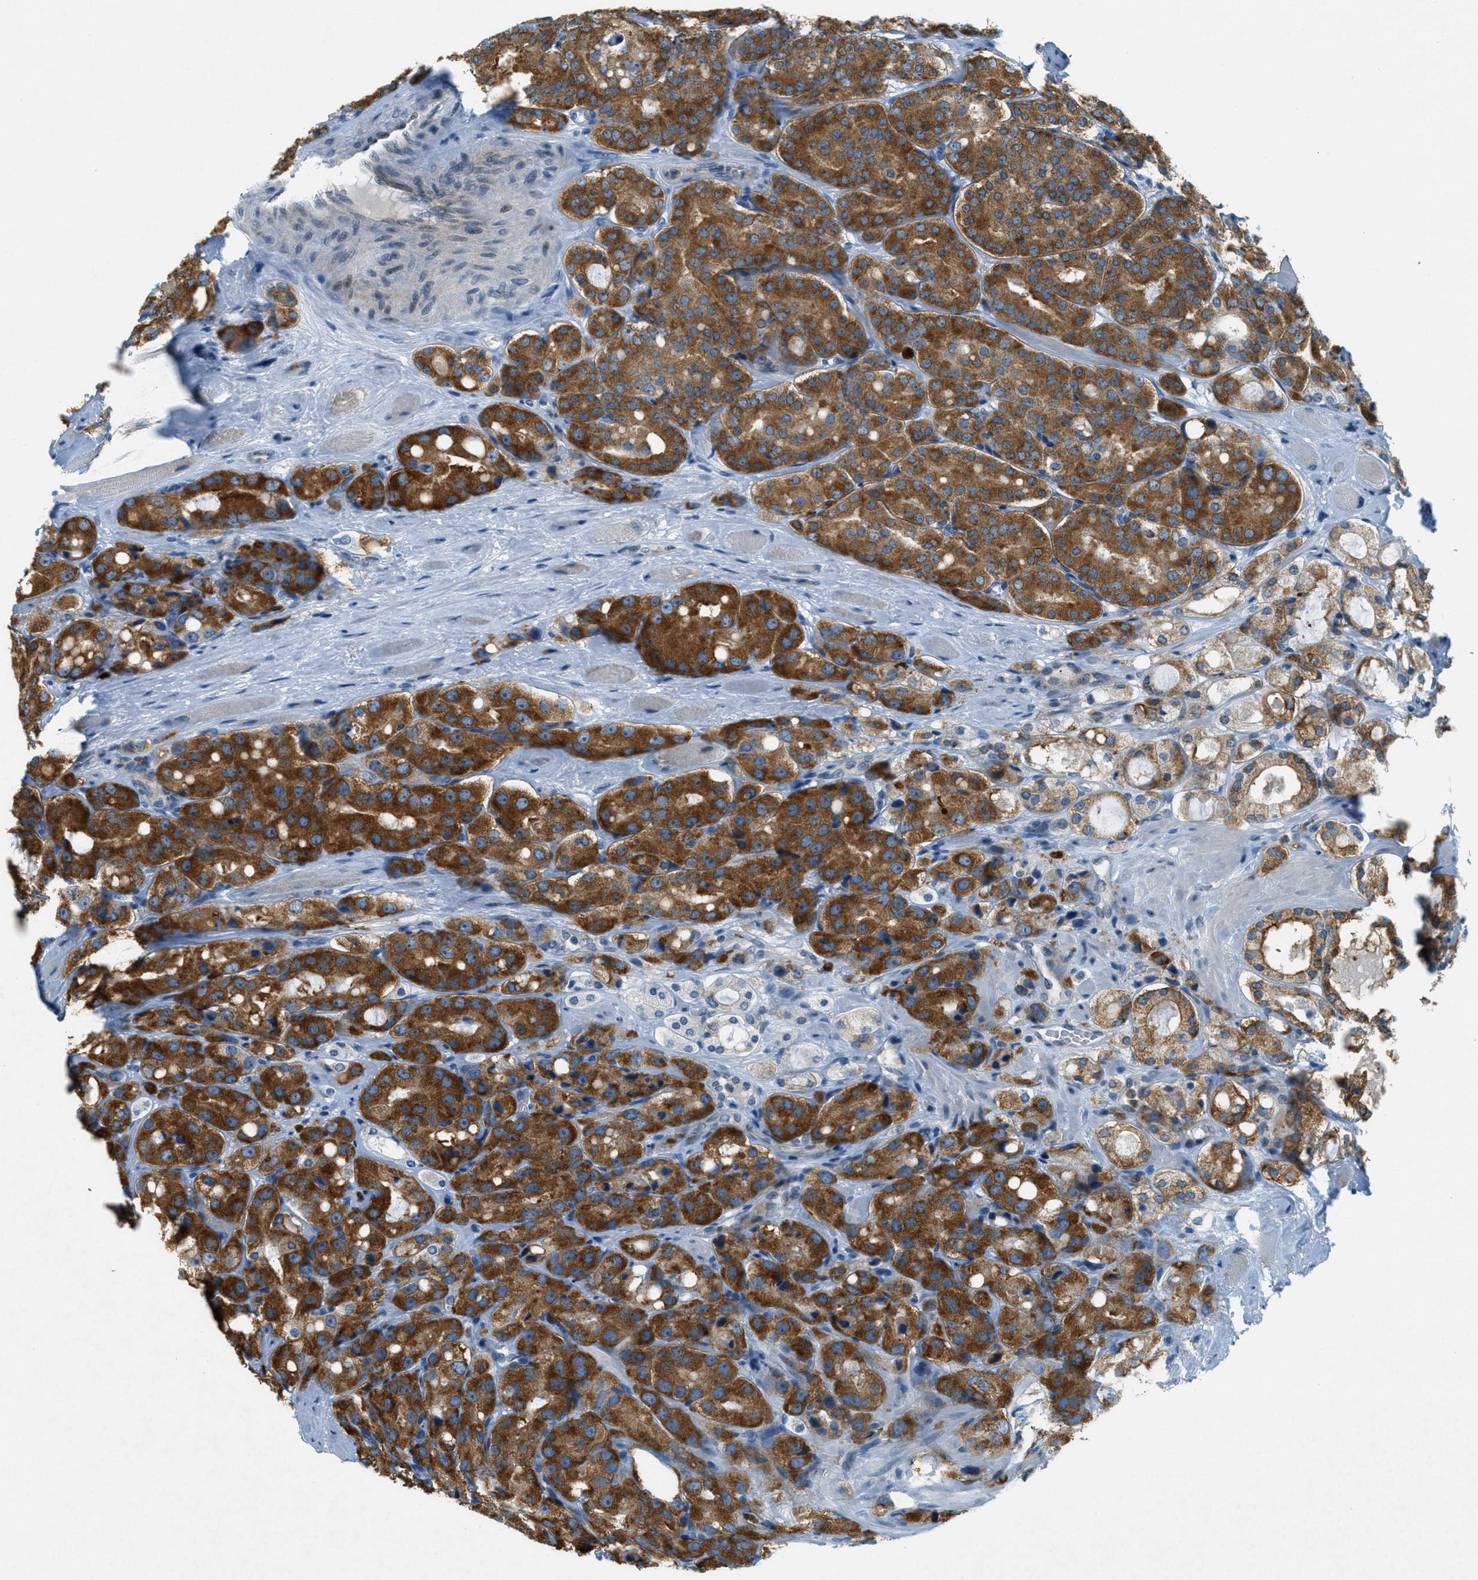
{"staining": {"intensity": "strong", "quantity": "25%-75%", "location": "cytoplasmic/membranous"}, "tissue": "prostate cancer", "cell_type": "Tumor cells", "image_type": "cancer", "snomed": [{"axis": "morphology", "description": "Adenocarcinoma, High grade"}, {"axis": "topography", "description": "Prostate"}], "caption": "Strong cytoplasmic/membranous protein positivity is present in approximately 25%-75% of tumor cells in prostate cancer (adenocarcinoma (high-grade)).", "gene": "FYN", "patient": {"sex": "male", "age": 65}}